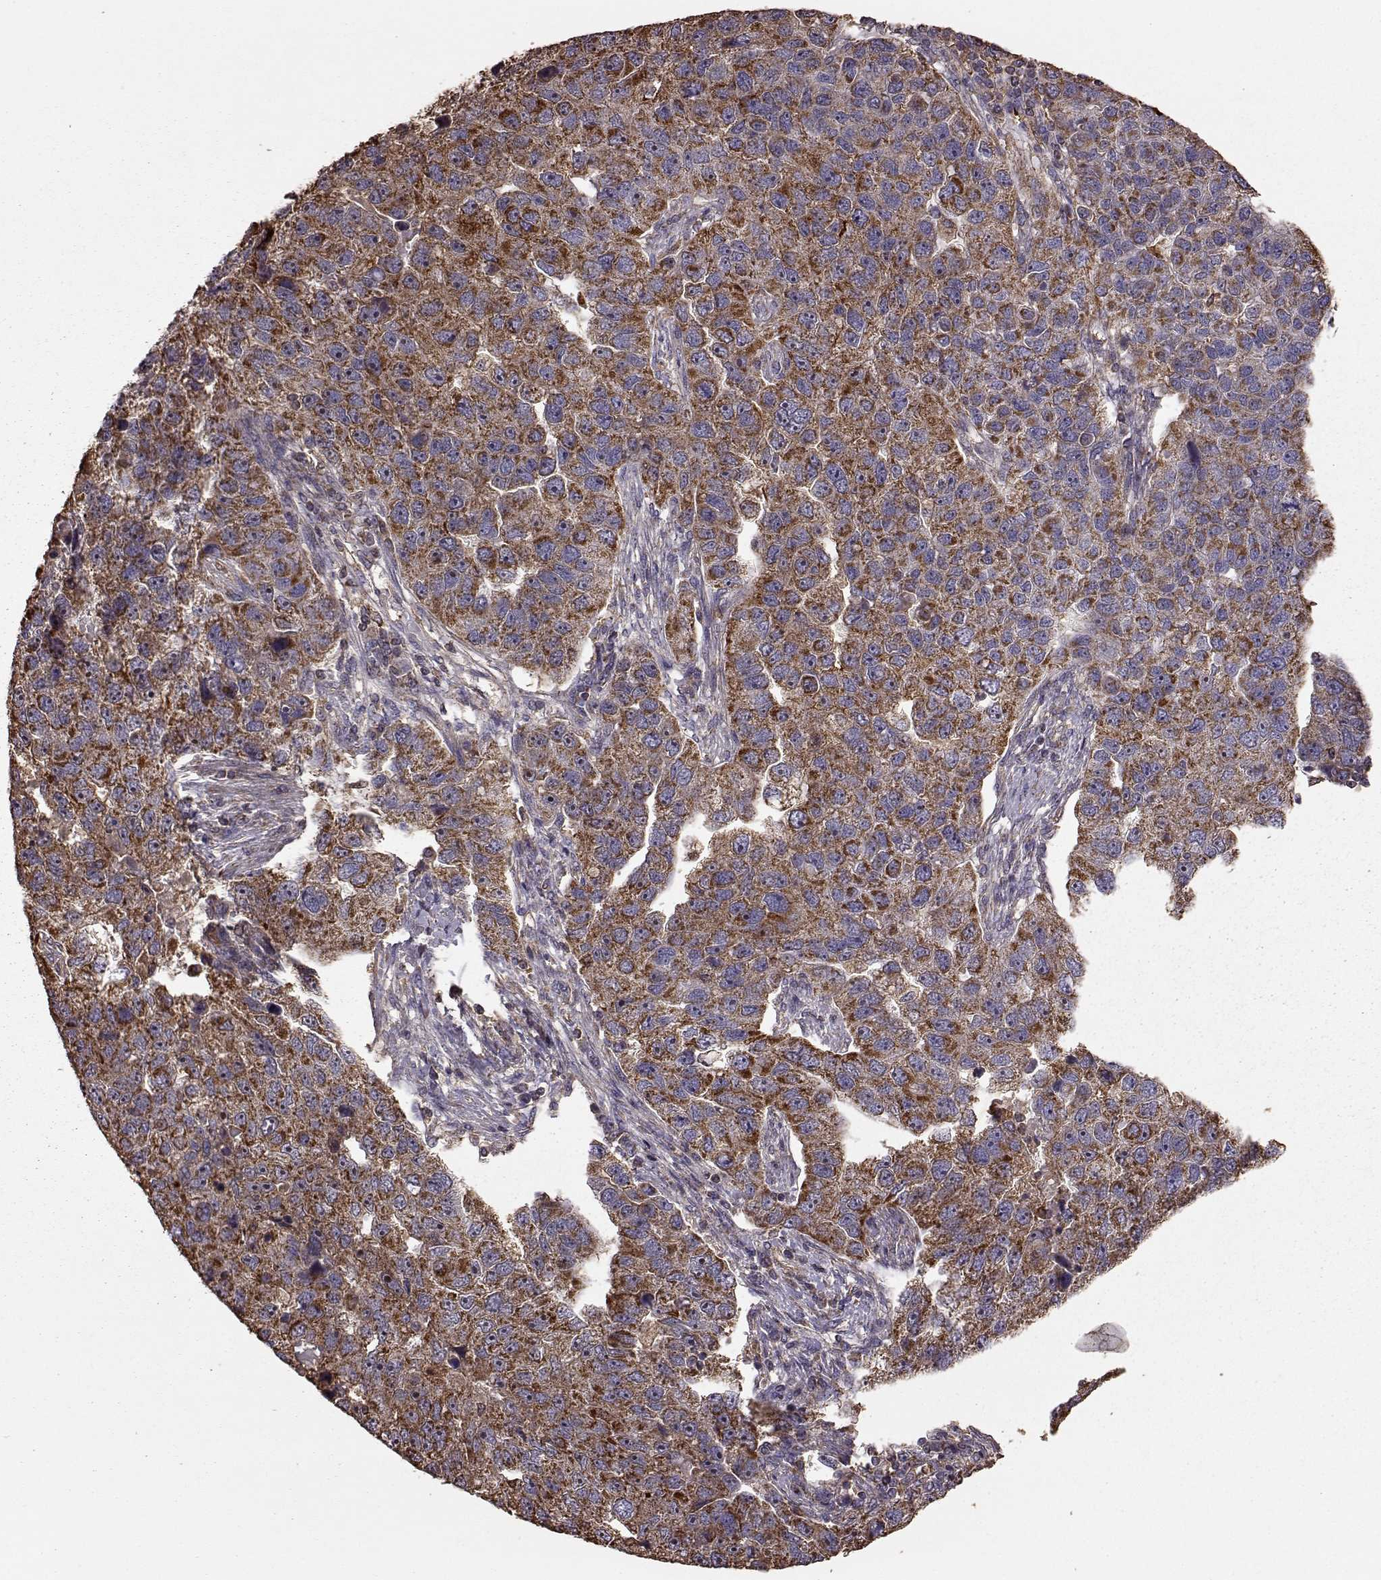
{"staining": {"intensity": "strong", "quantity": ">75%", "location": "cytoplasmic/membranous"}, "tissue": "pancreatic cancer", "cell_type": "Tumor cells", "image_type": "cancer", "snomed": [{"axis": "morphology", "description": "Adenocarcinoma, NOS"}, {"axis": "topography", "description": "Pancreas"}], "caption": "Tumor cells reveal strong cytoplasmic/membranous staining in about >75% of cells in pancreatic adenocarcinoma. Immunohistochemistry stains the protein in brown and the nuclei are stained blue.", "gene": "PTGES2", "patient": {"sex": "female", "age": 61}}